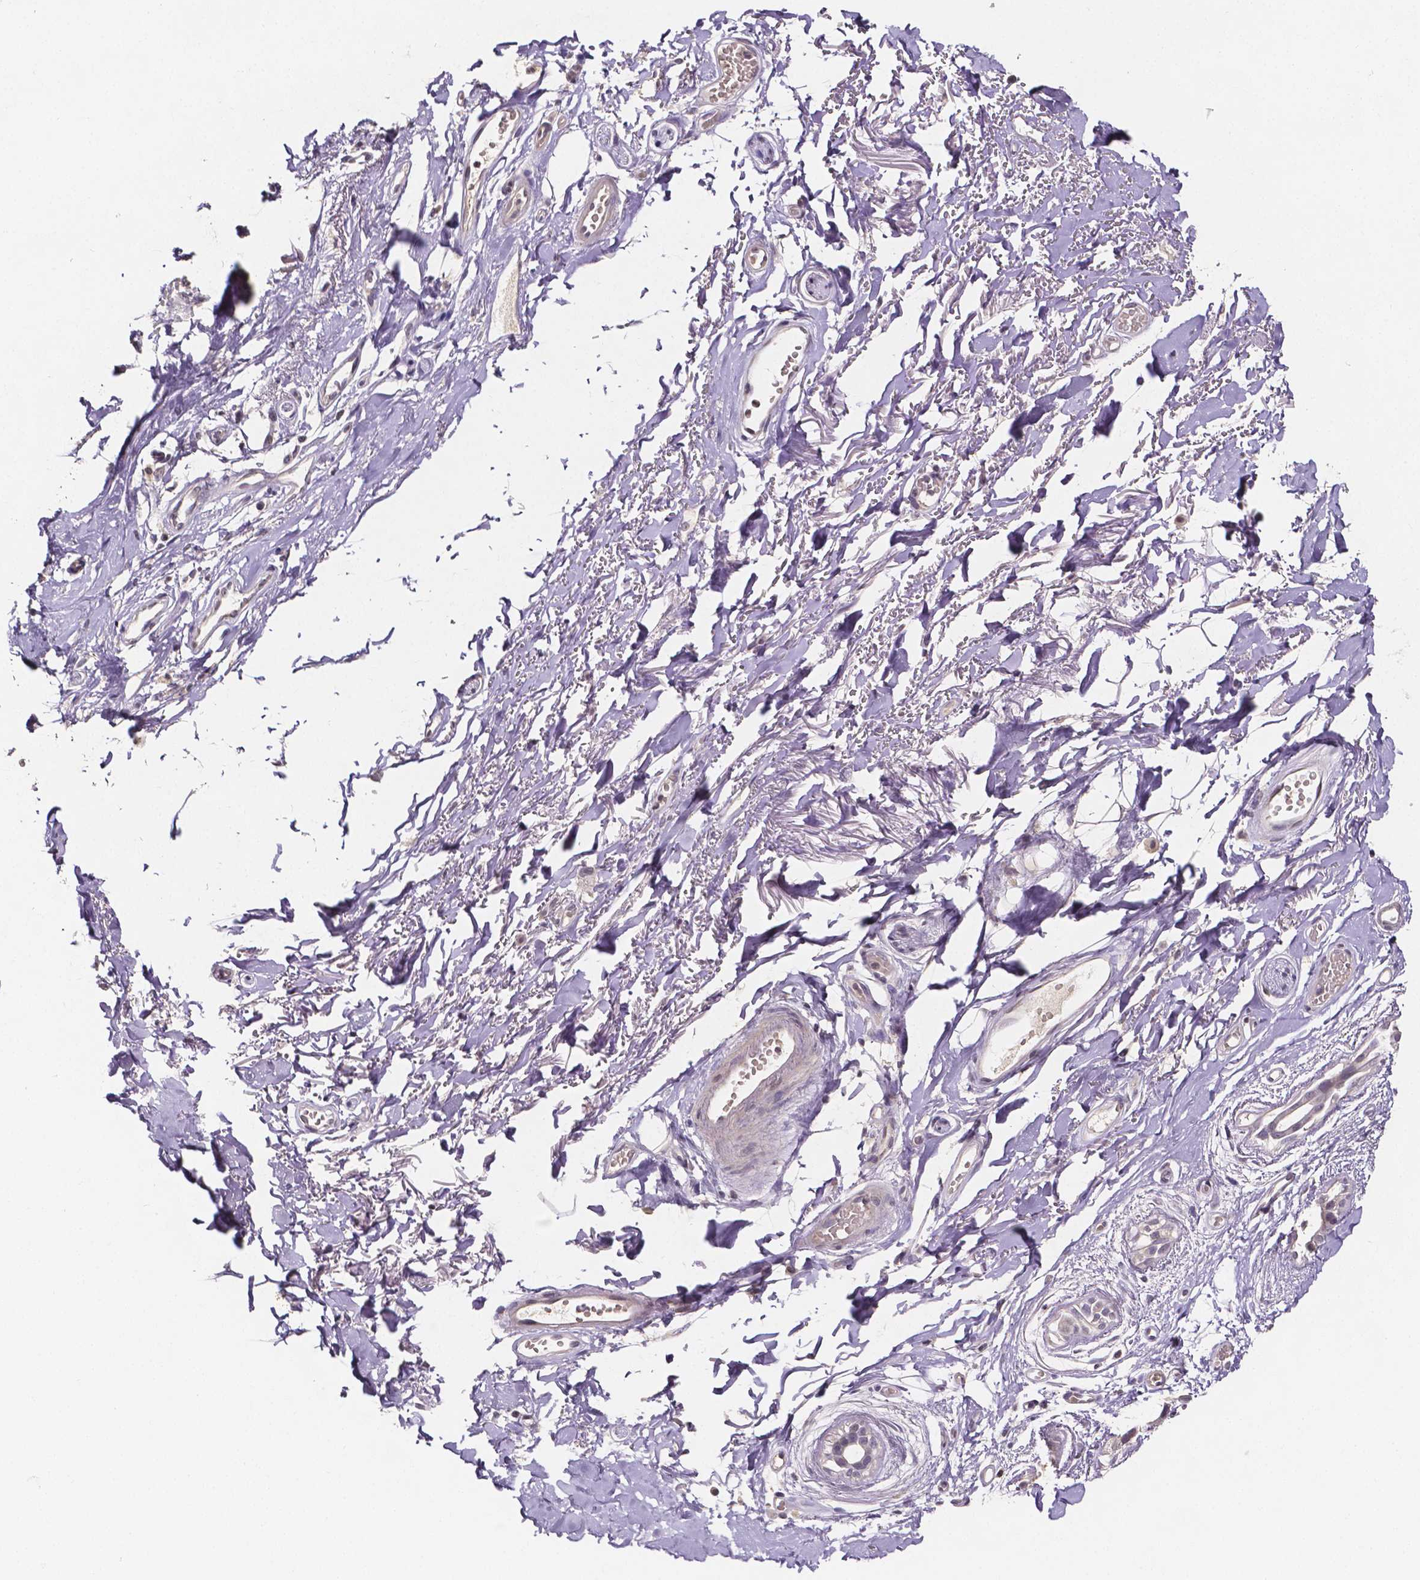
{"staining": {"intensity": "negative", "quantity": "none", "location": "none"}, "tissue": "adipose tissue", "cell_type": "Adipocytes", "image_type": "normal", "snomed": [{"axis": "morphology", "description": "Normal tissue, NOS"}, {"axis": "topography", "description": "Anal"}, {"axis": "topography", "description": "Peripheral nerve tissue"}], "caption": "The immunohistochemistry (IHC) photomicrograph has no significant staining in adipocytes of adipose tissue. Nuclei are stained in blue.", "gene": "NRGN", "patient": {"sex": "male", "age": 78}}